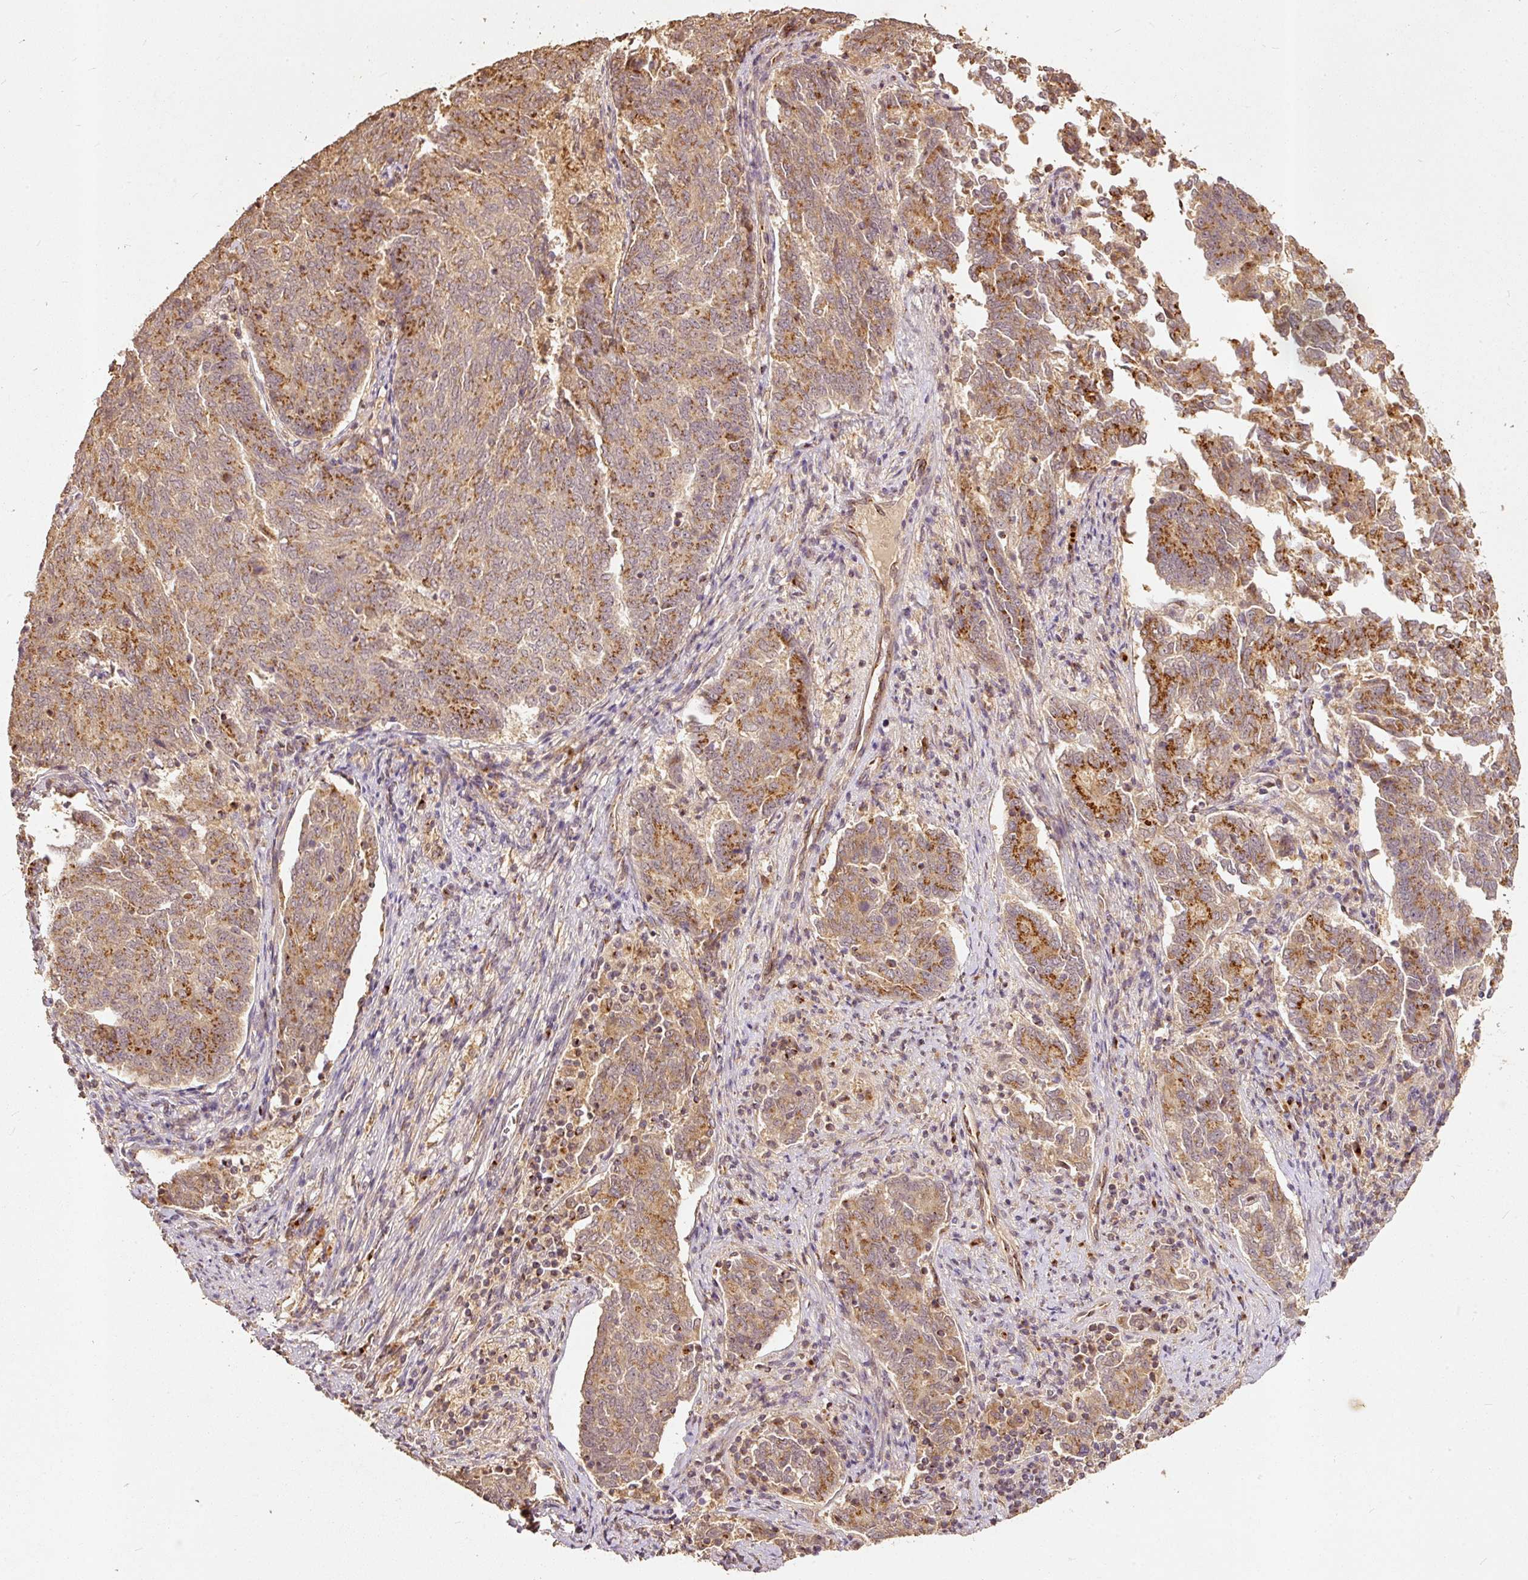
{"staining": {"intensity": "moderate", "quantity": ">75%", "location": "cytoplasmic/membranous"}, "tissue": "endometrial cancer", "cell_type": "Tumor cells", "image_type": "cancer", "snomed": [{"axis": "morphology", "description": "Adenocarcinoma, NOS"}, {"axis": "topography", "description": "Endometrium"}], "caption": "Protein expression analysis of human adenocarcinoma (endometrial) reveals moderate cytoplasmic/membranous staining in about >75% of tumor cells.", "gene": "FUT8", "patient": {"sex": "female", "age": 80}}